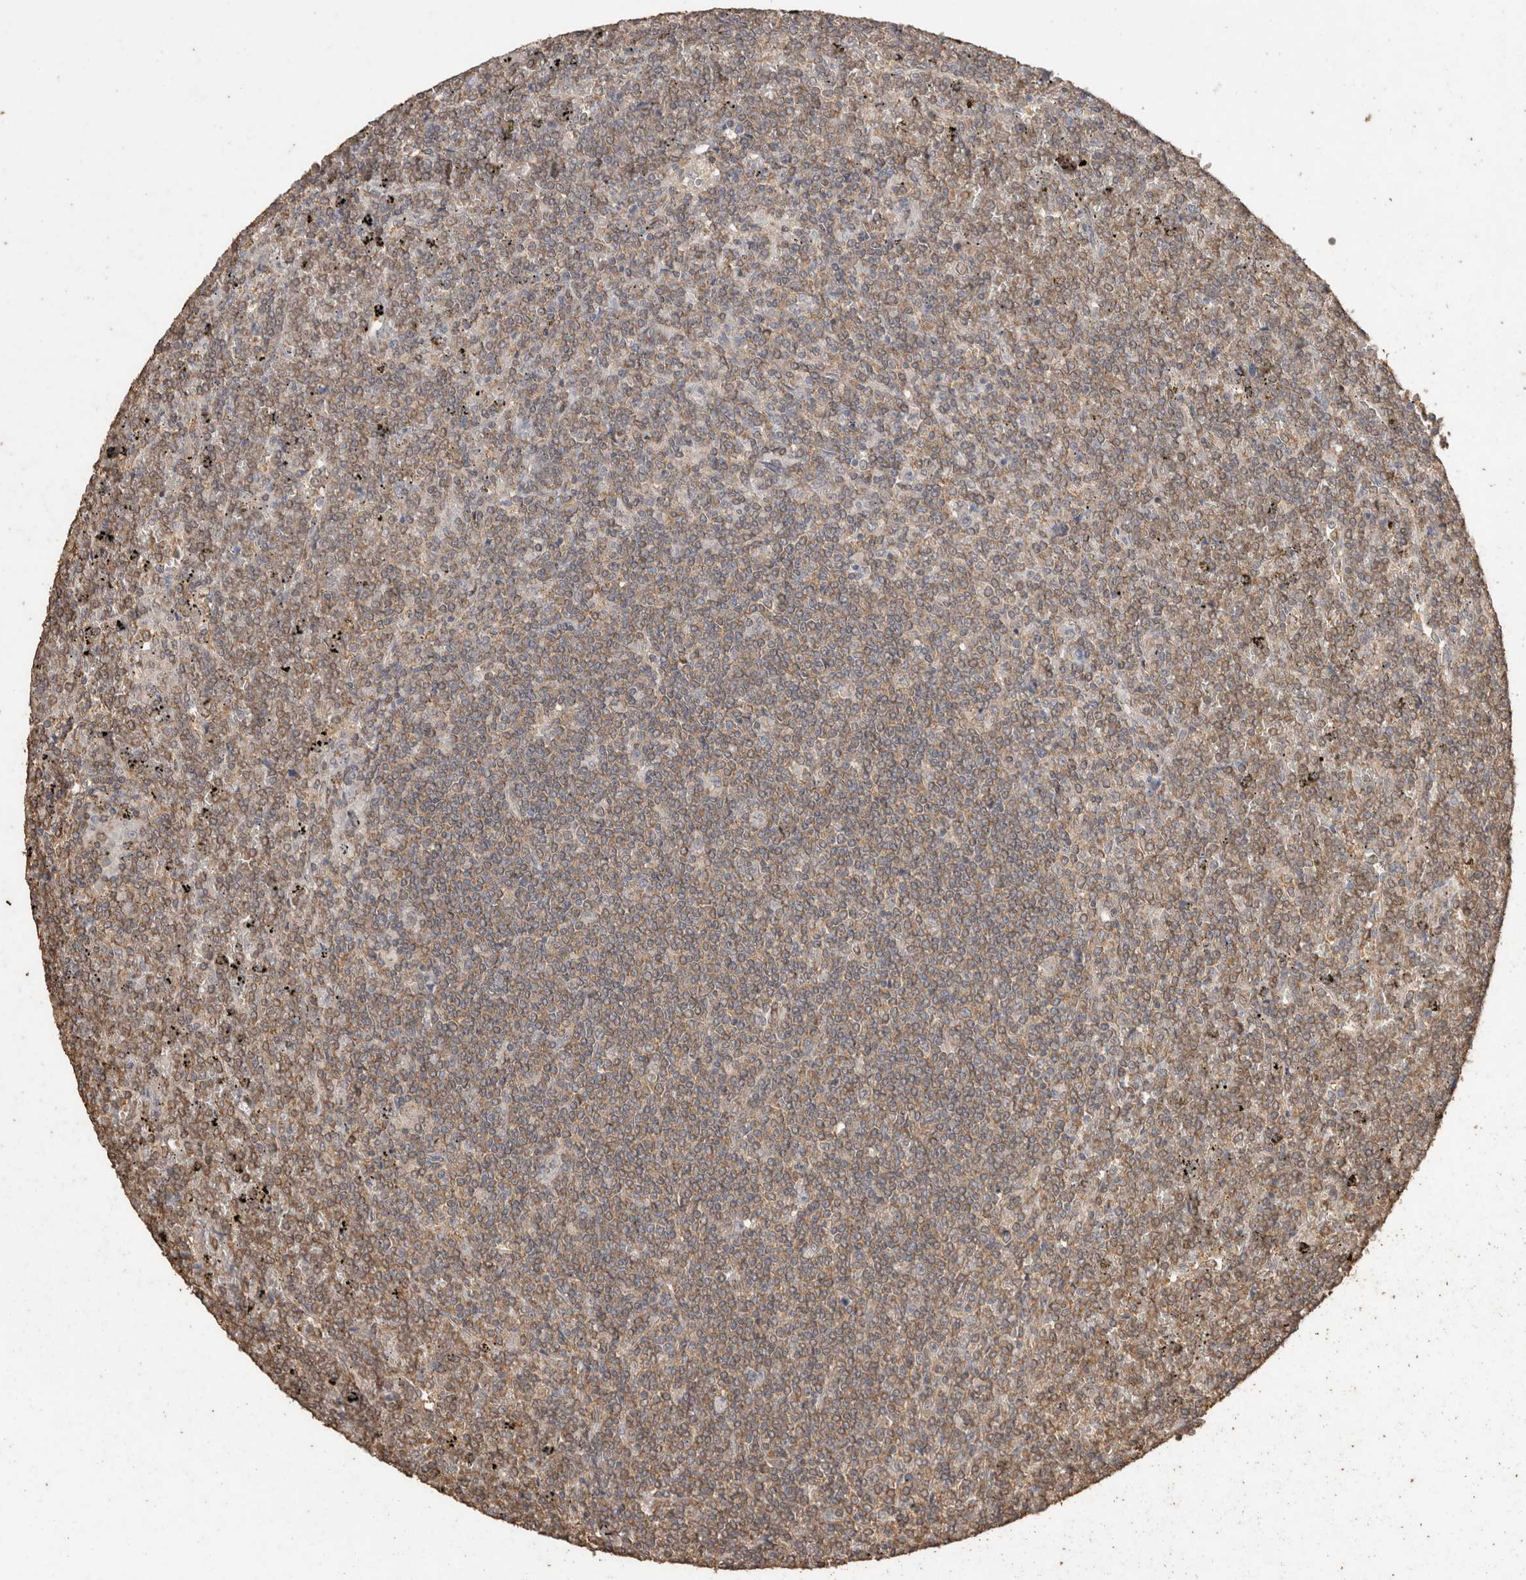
{"staining": {"intensity": "weak", "quantity": "25%-75%", "location": "cytoplasmic/membranous"}, "tissue": "lymphoma", "cell_type": "Tumor cells", "image_type": "cancer", "snomed": [{"axis": "morphology", "description": "Malignant lymphoma, non-Hodgkin's type, Low grade"}, {"axis": "topography", "description": "Spleen"}], "caption": "Lymphoma tissue displays weak cytoplasmic/membranous positivity in approximately 25%-75% of tumor cells, visualized by immunohistochemistry.", "gene": "CX3CL1", "patient": {"sex": "female", "age": 19}}